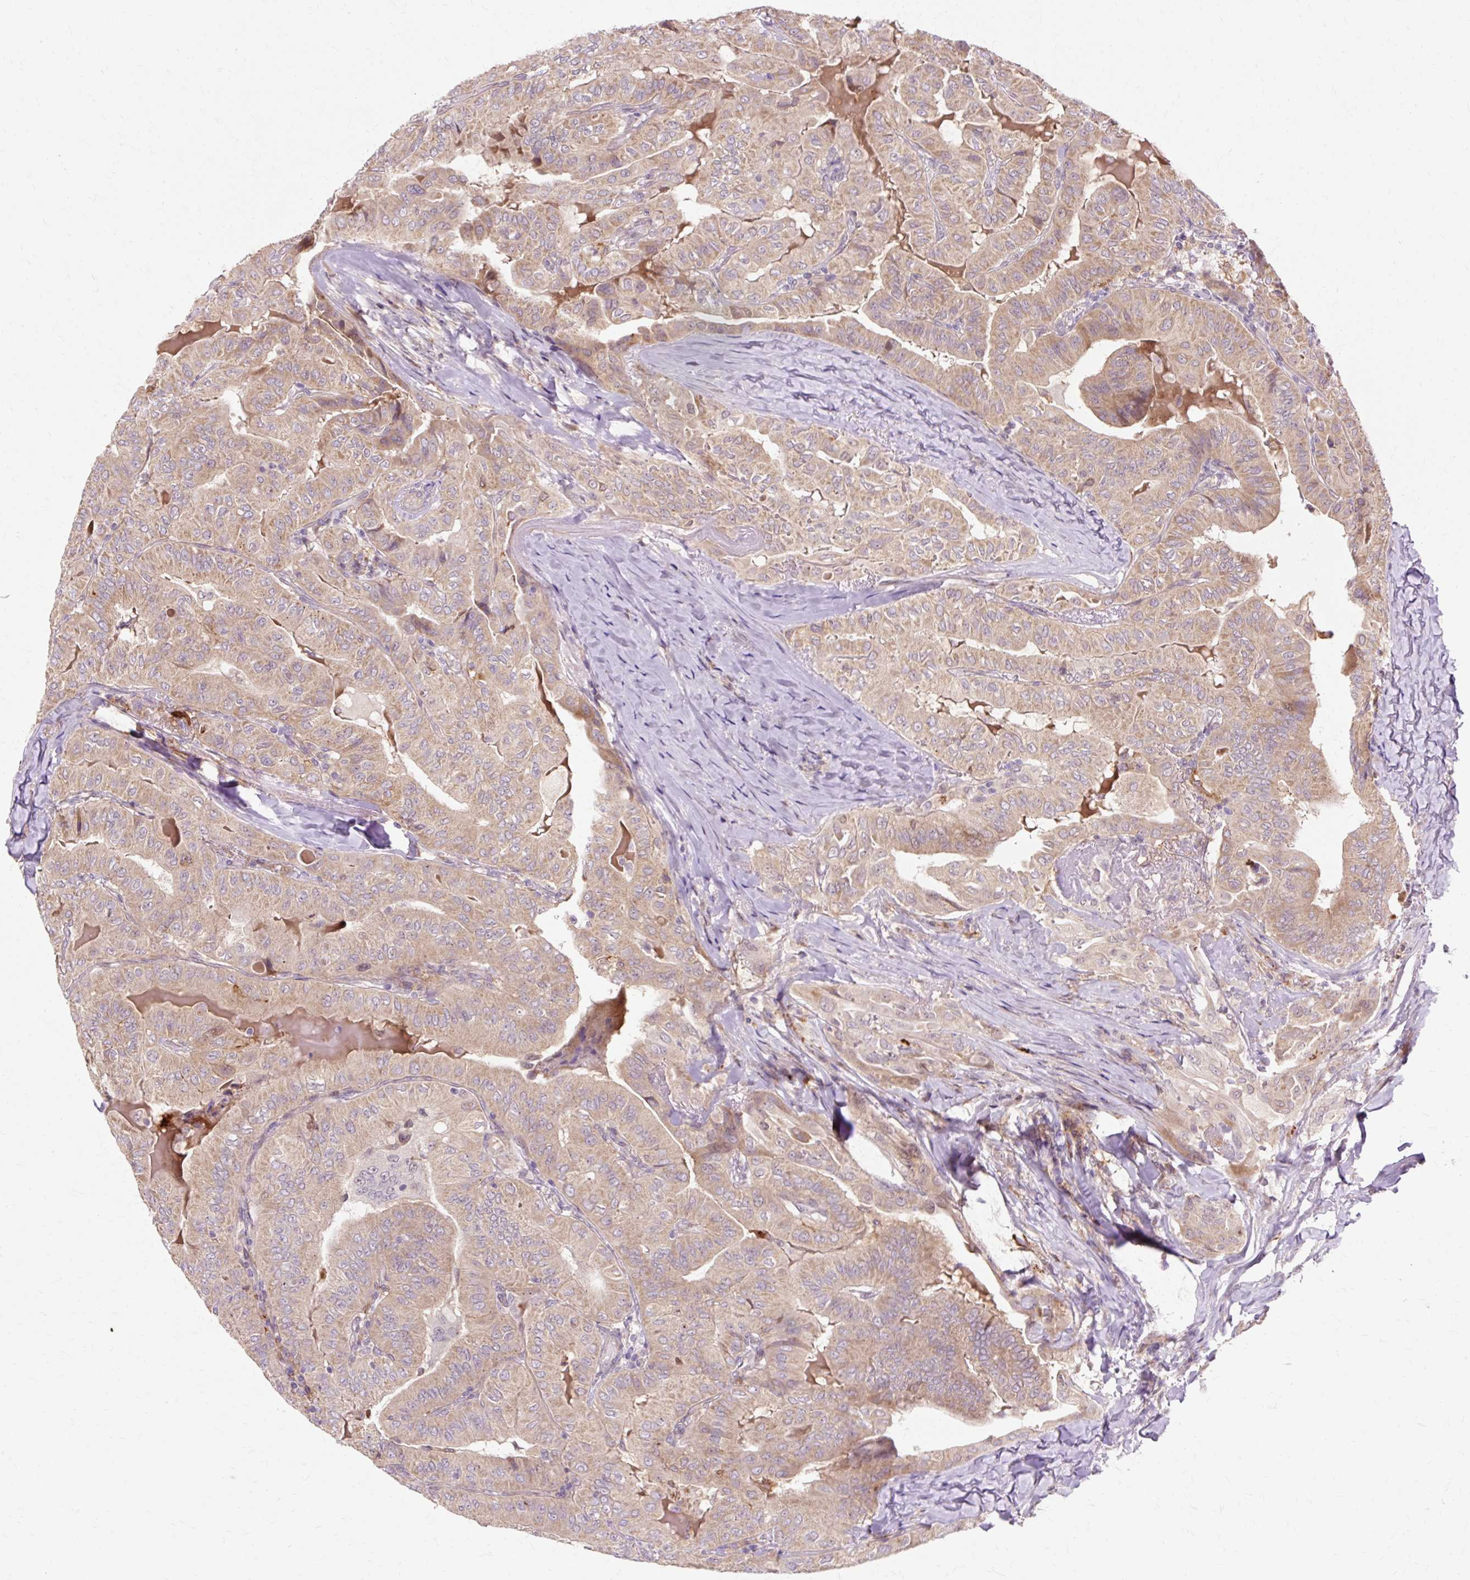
{"staining": {"intensity": "moderate", "quantity": ">75%", "location": "cytoplasmic/membranous"}, "tissue": "thyroid cancer", "cell_type": "Tumor cells", "image_type": "cancer", "snomed": [{"axis": "morphology", "description": "Papillary adenocarcinoma, NOS"}, {"axis": "topography", "description": "Thyroid gland"}], "caption": "Immunohistochemical staining of thyroid cancer displays medium levels of moderate cytoplasmic/membranous positivity in approximately >75% of tumor cells.", "gene": "GEMIN2", "patient": {"sex": "female", "age": 68}}